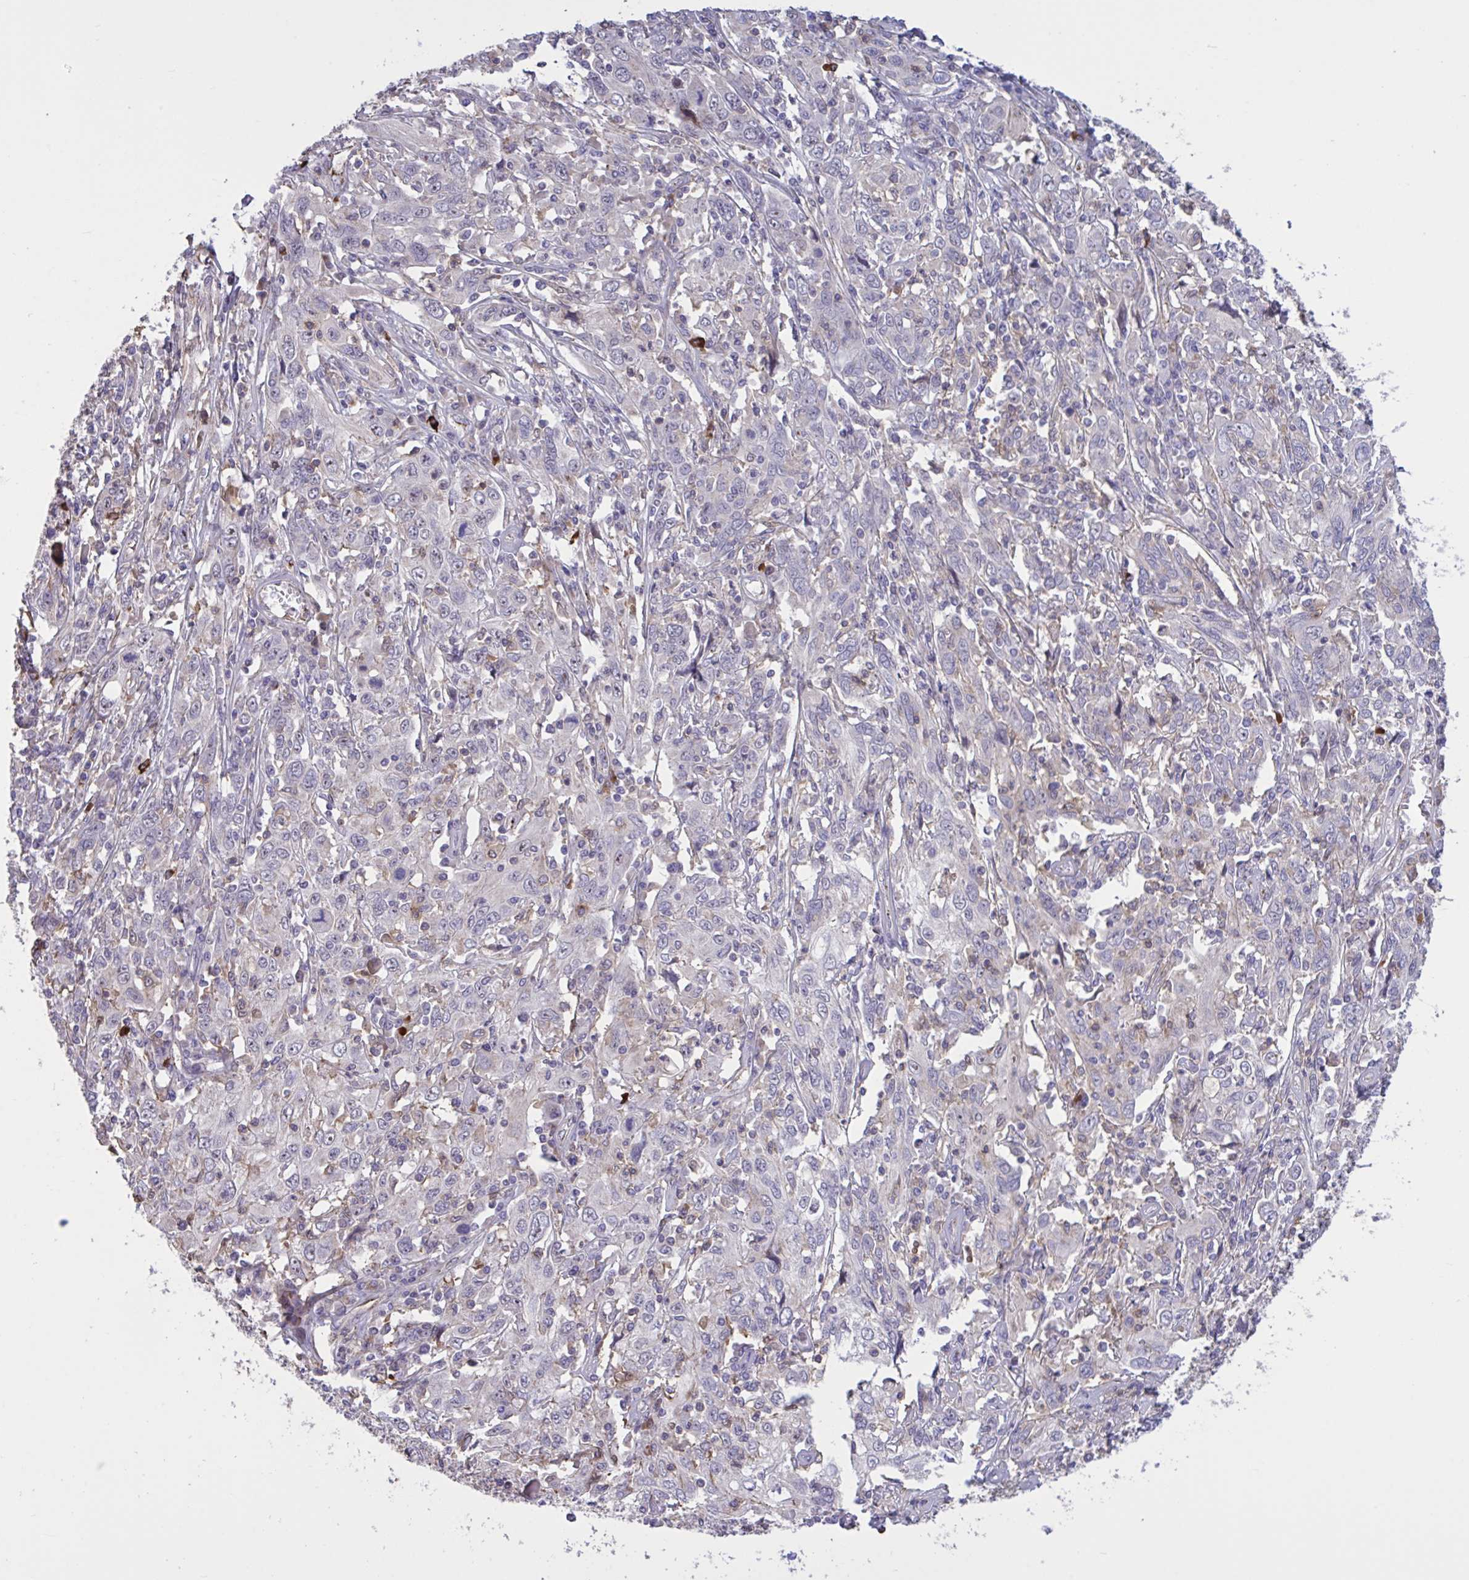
{"staining": {"intensity": "moderate", "quantity": "<25%", "location": "nuclear"}, "tissue": "cervical cancer", "cell_type": "Tumor cells", "image_type": "cancer", "snomed": [{"axis": "morphology", "description": "Squamous cell carcinoma, NOS"}, {"axis": "topography", "description": "Cervix"}], "caption": "Protein staining demonstrates moderate nuclear expression in about <25% of tumor cells in cervical cancer (squamous cell carcinoma).", "gene": "CD101", "patient": {"sex": "female", "age": 46}}